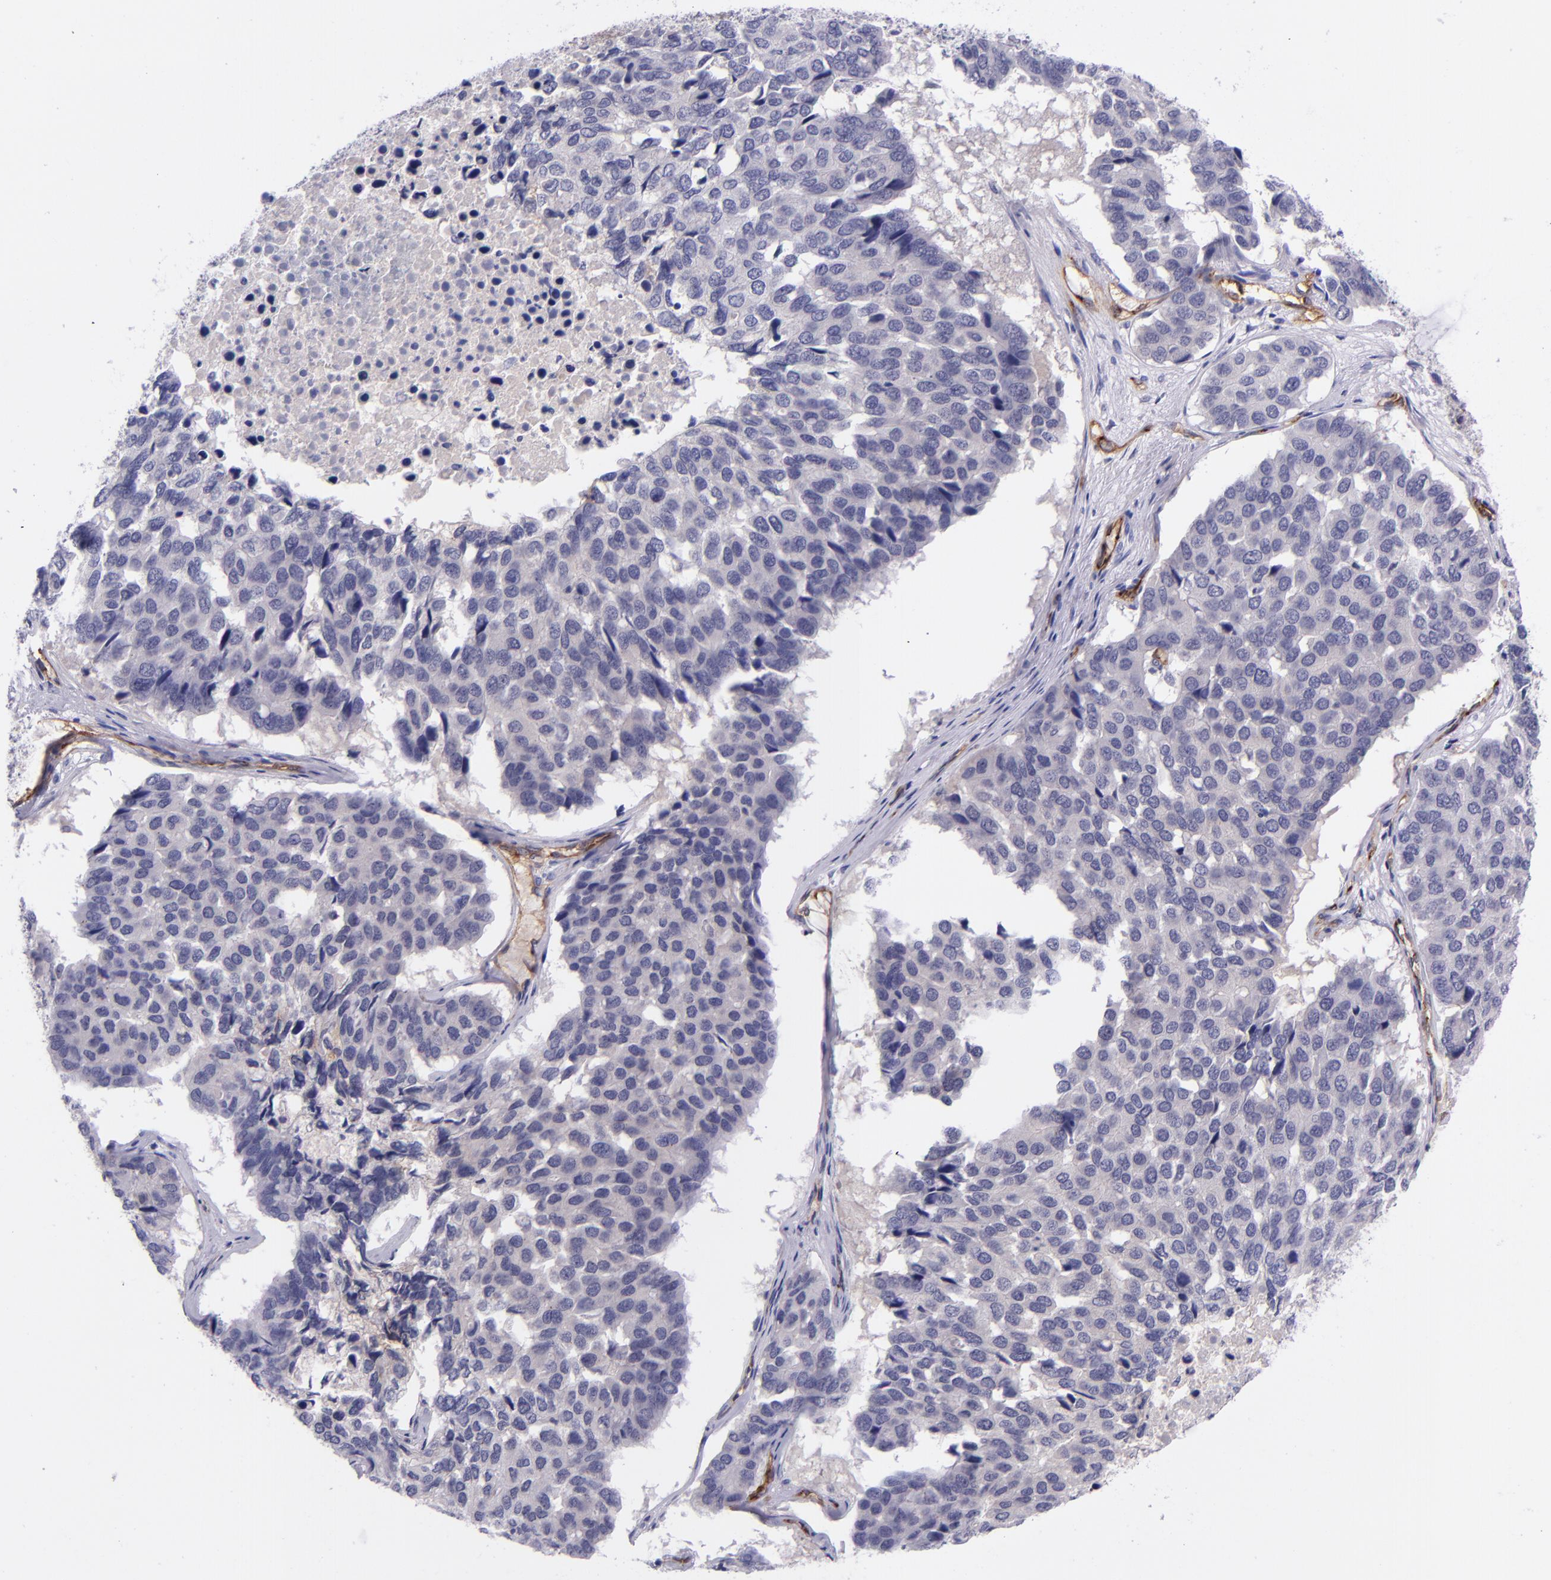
{"staining": {"intensity": "negative", "quantity": "none", "location": "none"}, "tissue": "pancreatic cancer", "cell_type": "Tumor cells", "image_type": "cancer", "snomed": [{"axis": "morphology", "description": "Adenocarcinoma, NOS"}, {"axis": "topography", "description": "Pancreas"}], "caption": "Tumor cells show no significant protein positivity in pancreatic cancer.", "gene": "NOS3", "patient": {"sex": "male", "age": 50}}